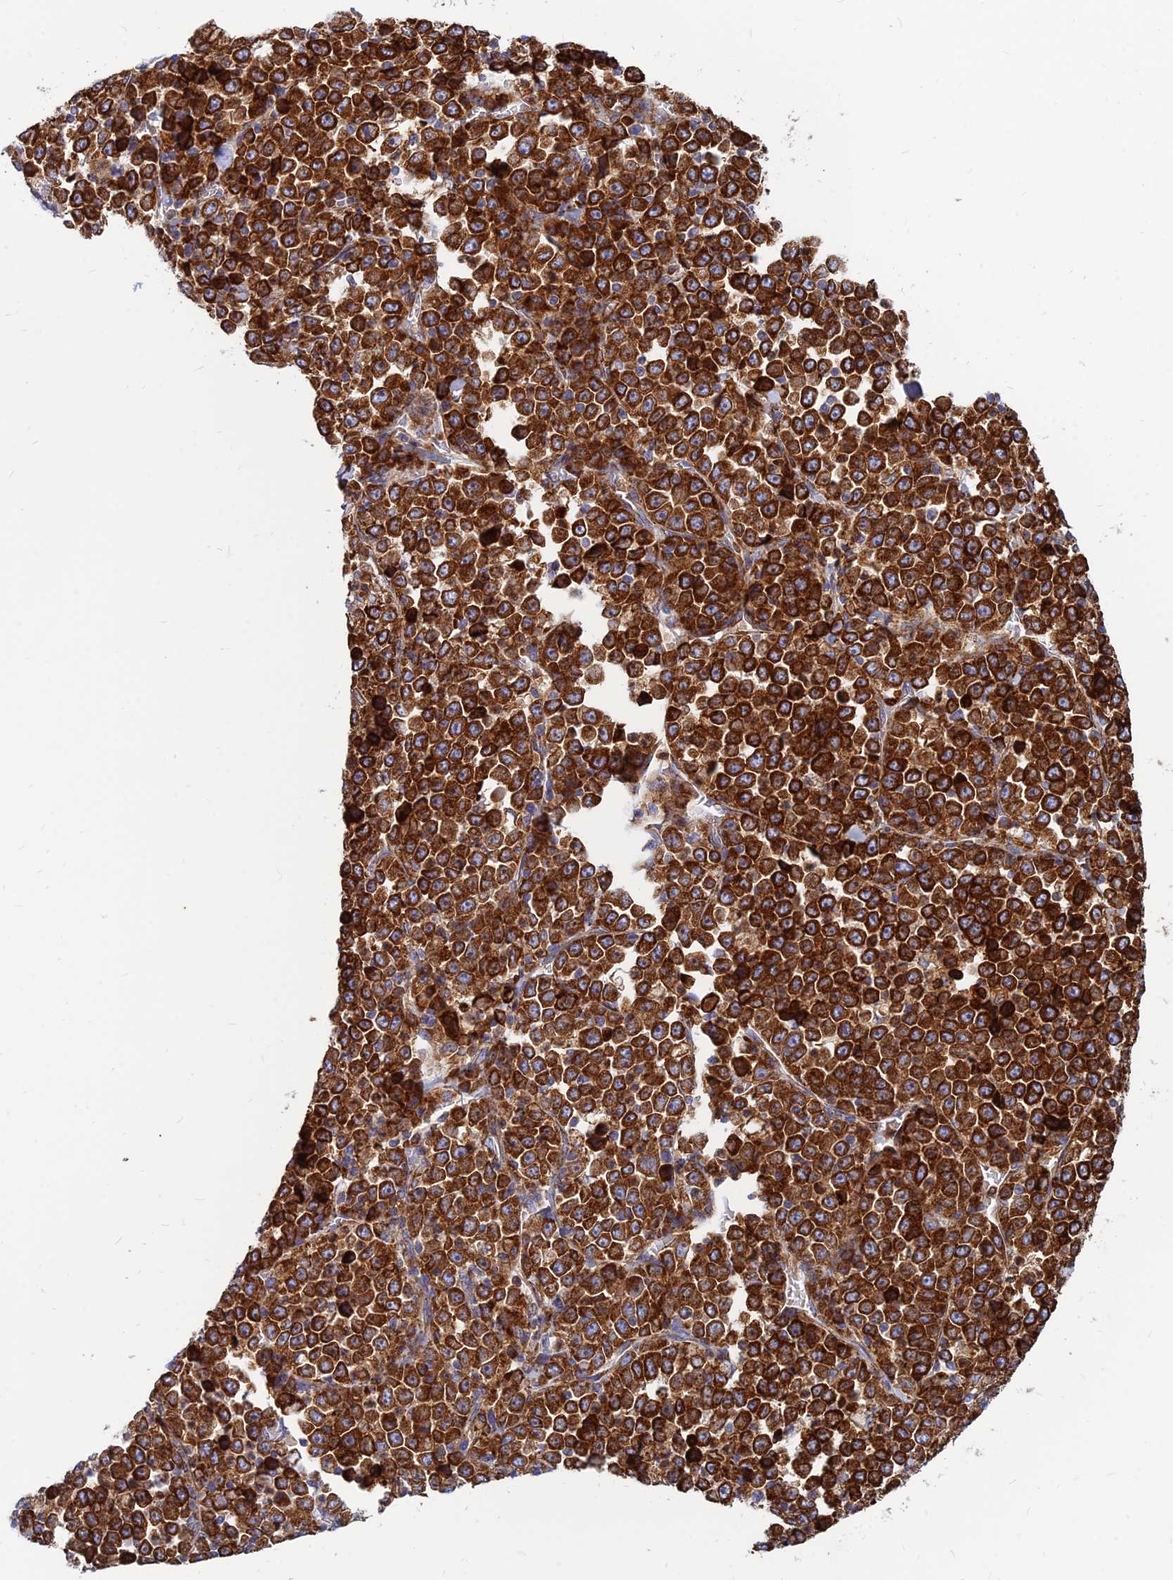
{"staining": {"intensity": "strong", "quantity": ">75%", "location": "cytoplasmic/membranous"}, "tissue": "stomach cancer", "cell_type": "Tumor cells", "image_type": "cancer", "snomed": [{"axis": "morphology", "description": "Normal tissue, NOS"}, {"axis": "morphology", "description": "Adenocarcinoma, NOS"}, {"axis": "topography", "description": "Stomach, upper"}, {"axis": "topography", "description": "Stomach"}], "caption": "Immunohistochemical staining of human stomach adenocarcinoma reveals strong cytoplasmic/membranous protein expression in approximately >75% of tumor cells. Using DAB (3,3'-diaminobenzidine) (brown) and hematoxylin (blue) stains, captured at high magnification using brightfield microscopy.", "gene": "CCT6B", "patient": {"sex": "male", "age": 59}}